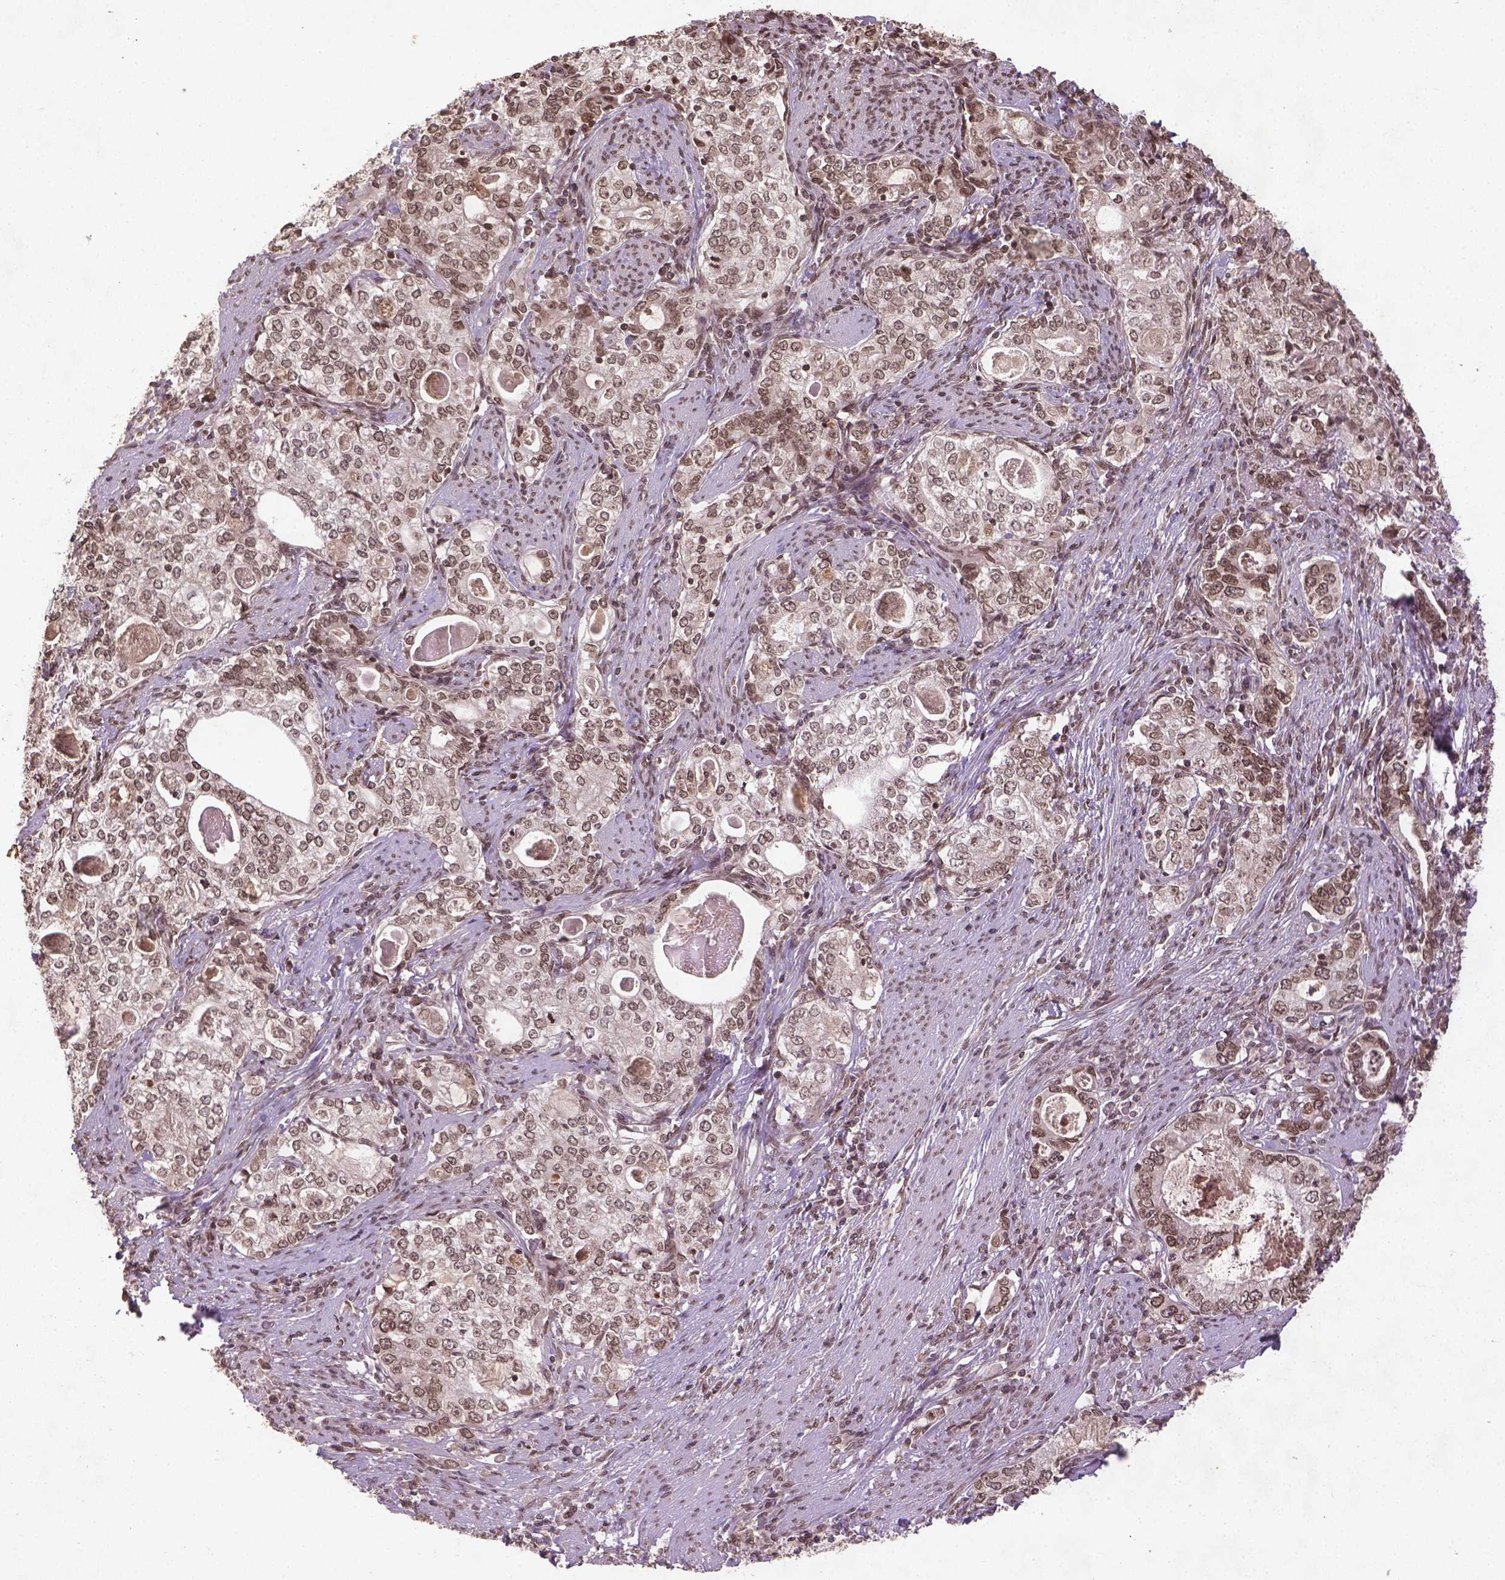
{"staining": {"intensity": "moderate", "quantity": ">75%", "location": "nuclear"}, "tissue": "stomach cancer", "cell_type": "Tumor cells", "image_type": "cancer", "snomed": [{"axis": "morphology", "description": "Adenocarcinoma, NOS"}, {"axis": "topography", "description": "Stomach, lower"}], "caption": "Protein staining displays moderate nuclear expression in about >75% of tumor cells in stomach adenocarcinoma.", "gene": "BANF1", "patient": {"sex": "female", "age": 72}}